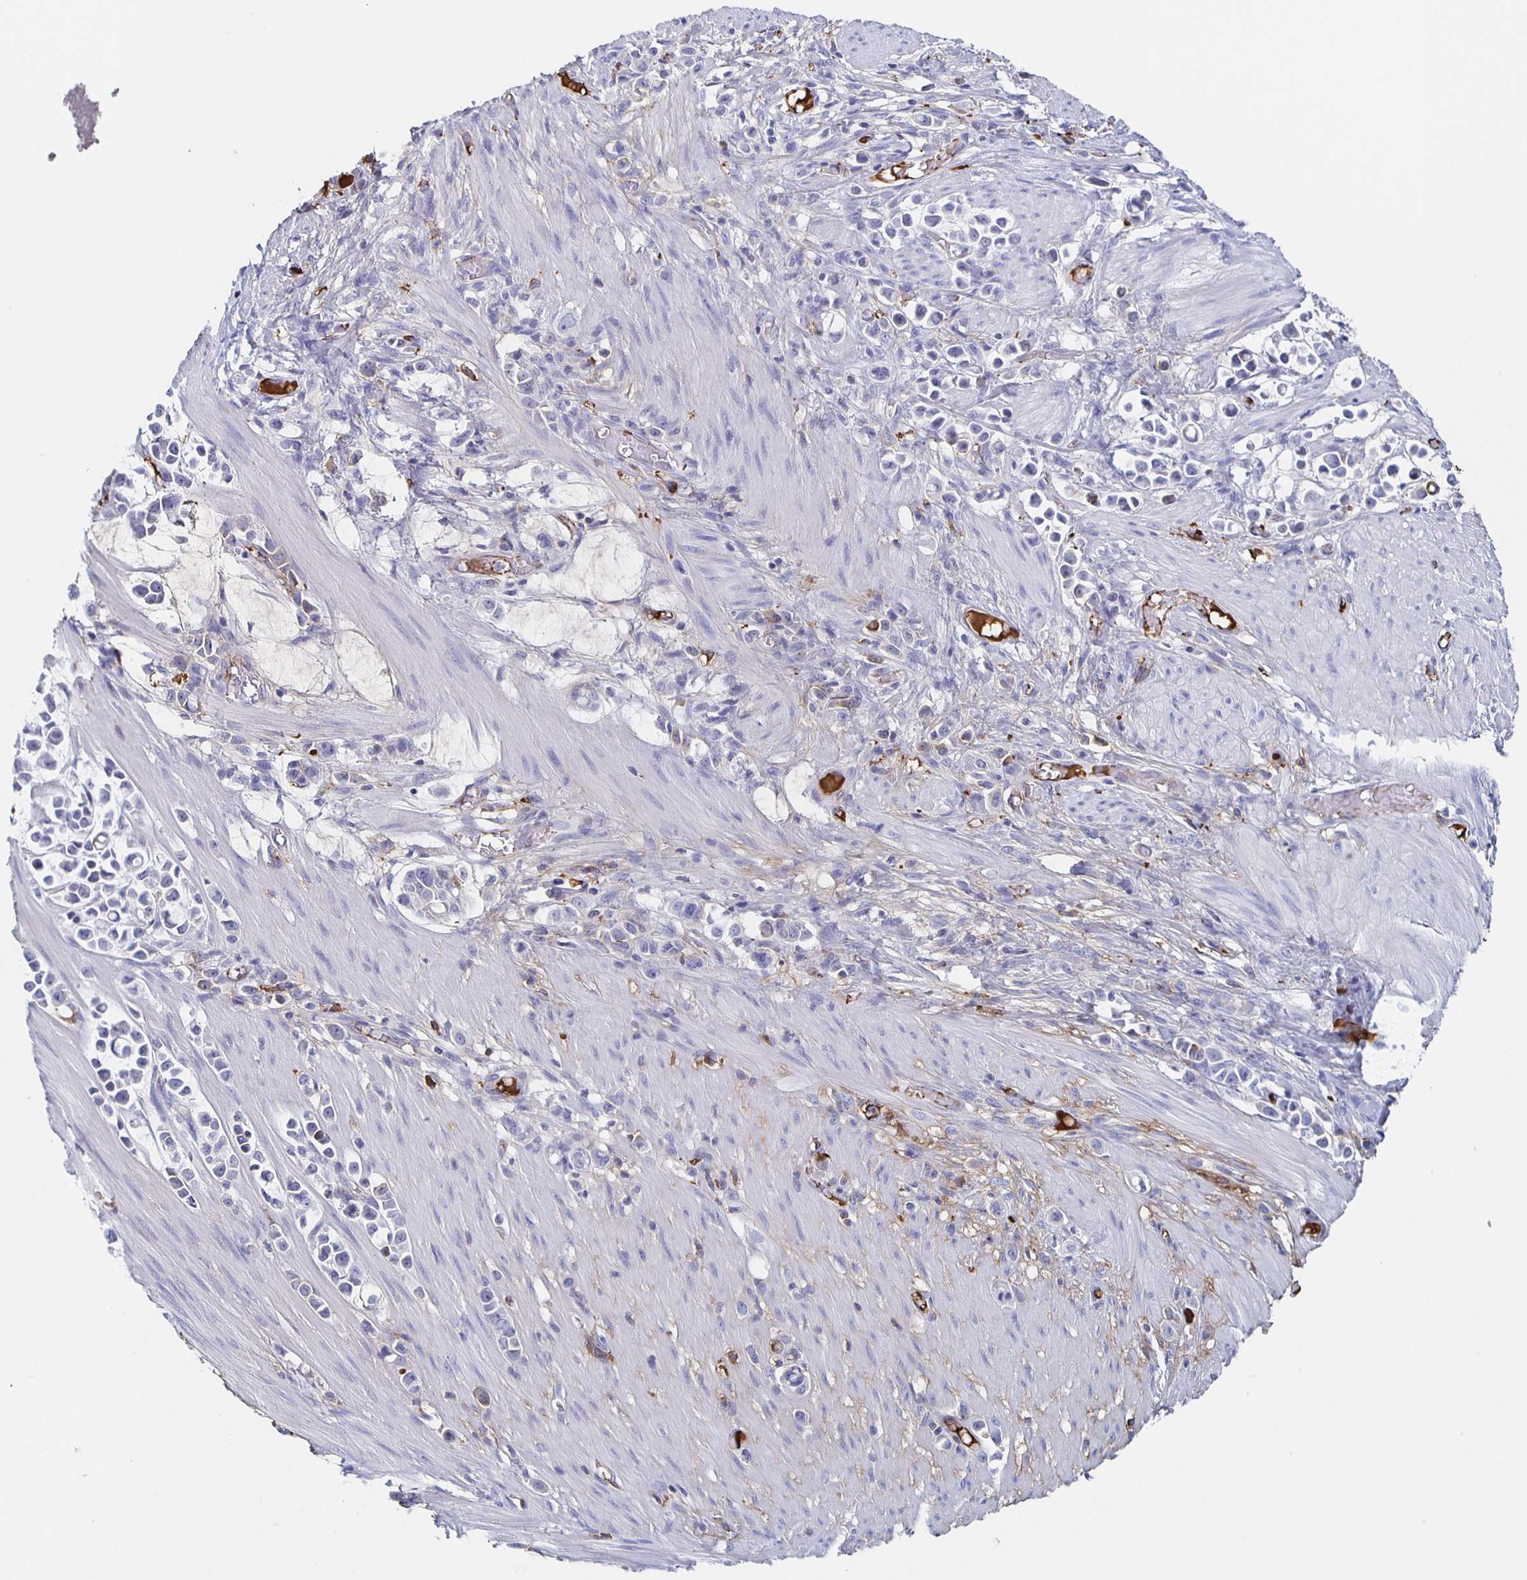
{"staining": {"intensity": "negative", "quantity": "none", "location": "none"}, "tissue": "stomach cancer", "cell_type": "Tumor cells", "image_type": "cancer", "snomed": [{"axis": "morphology", "description": "Adenocarcinoma, NOS"}, {"axis": "topography", "description": "Stomach"}], "caption": "IHC of human adenocarcinoma (stomach) shows no positivity in tumor cells.", "gene": "FGA", "patient": {"sex": "male", "age": 82}}